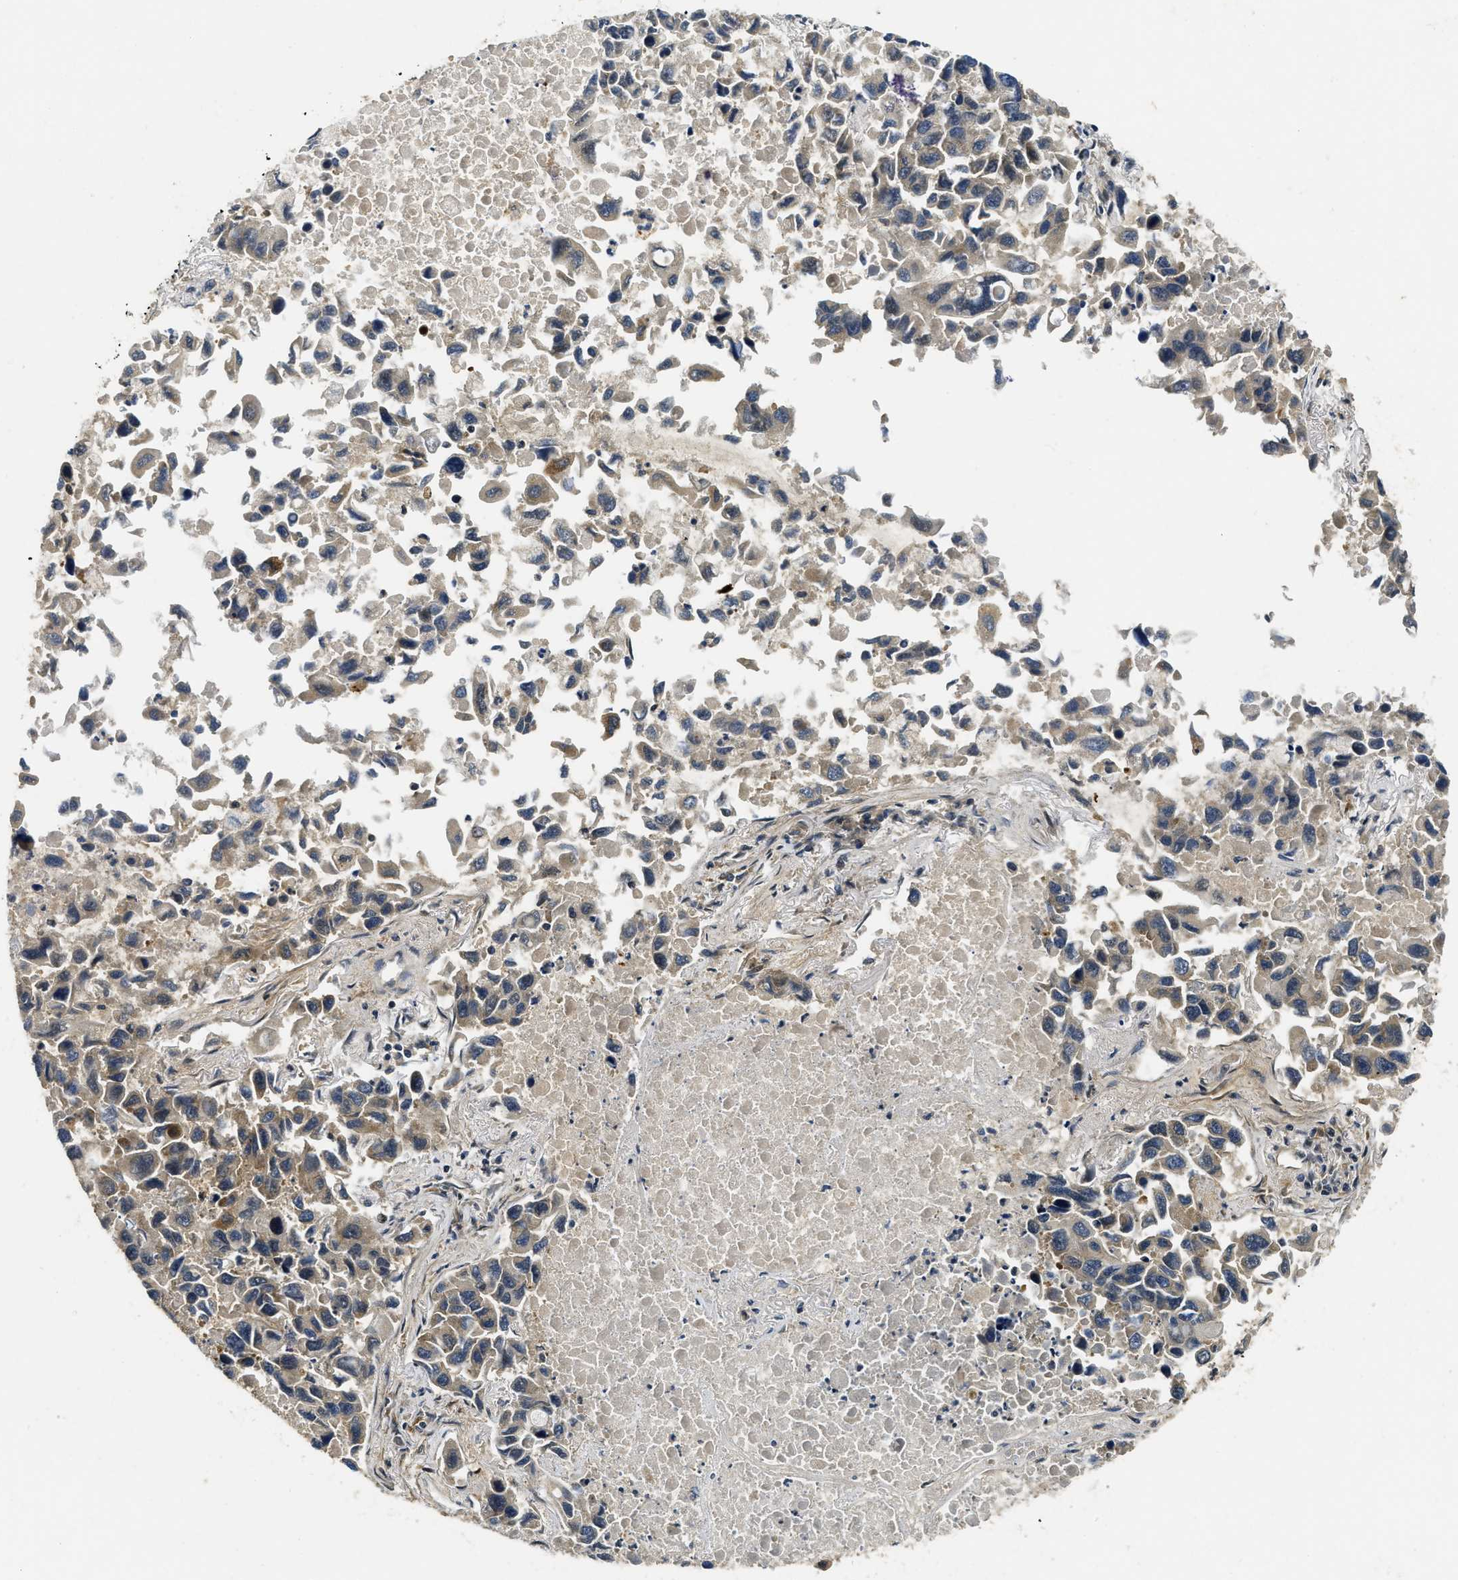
{"staining": {"intensity": "moderate", "quantity": "<25%", "location": "cytoplasmic/membranous"}, "tissue": "lung cancer", "cell_type": "Tumor cells", "image_type": "cancer", "snomed": [{"axis": "morphology", "description": "Adenocarcinoma, NOS"}, {"axis": "topography", "description": "Lung"}], "caption": "Brown immunohistochemical staining in adenocarcinoma (lung) displays moderate cytoplasmic/membranous expression in about <25% of tumor cells.", "gene": "ADSL", "patient": {"sex": "male", "age": 64}}